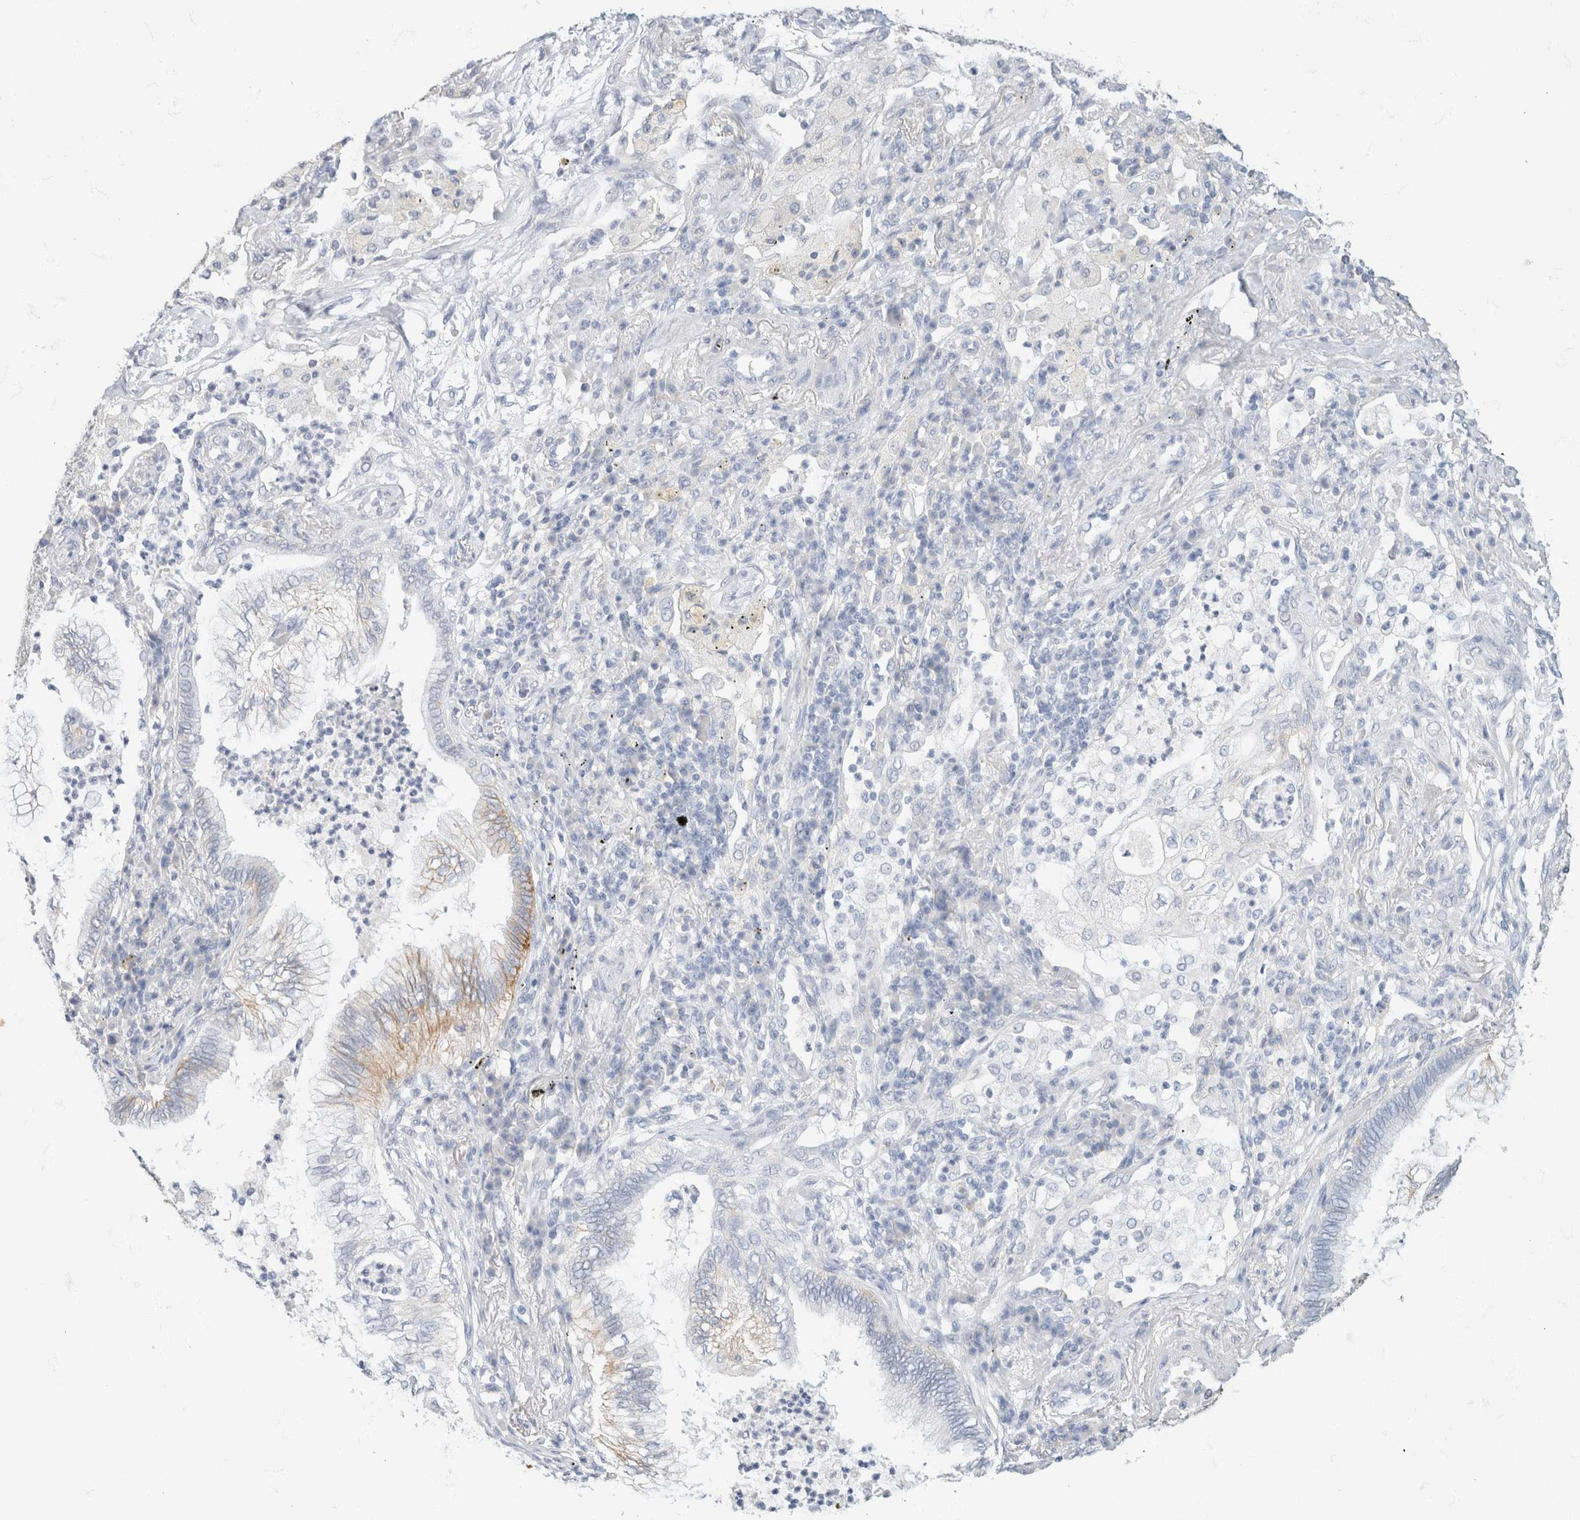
{"staining": {"intensity": "weak", "quantity": "<25%", "location": "cytoplasmic/membranous"}, "tissue": "lung cancer", "cell_type": "Tumor cells", "image_type": "cancer", "snomed": [{"axis": "morphology", "description": "Normal tissue, NOS"}, {"axis": "morphology", "description": "Adenocarcinoma, NOS"}, {"axis": "topography", "description": "Bronchus"}, {"axis": "topography", "description": "Lung"}], "caption": "A high-resolution histopathology image shows immunohistochemistry staining of lung cancer, which displays no significant positivity in tumor cells. (DAB immunohistochemistry (IHC), high magnification).", "gene": "CA12", "patient": {"sex": "female", "age": 70}}